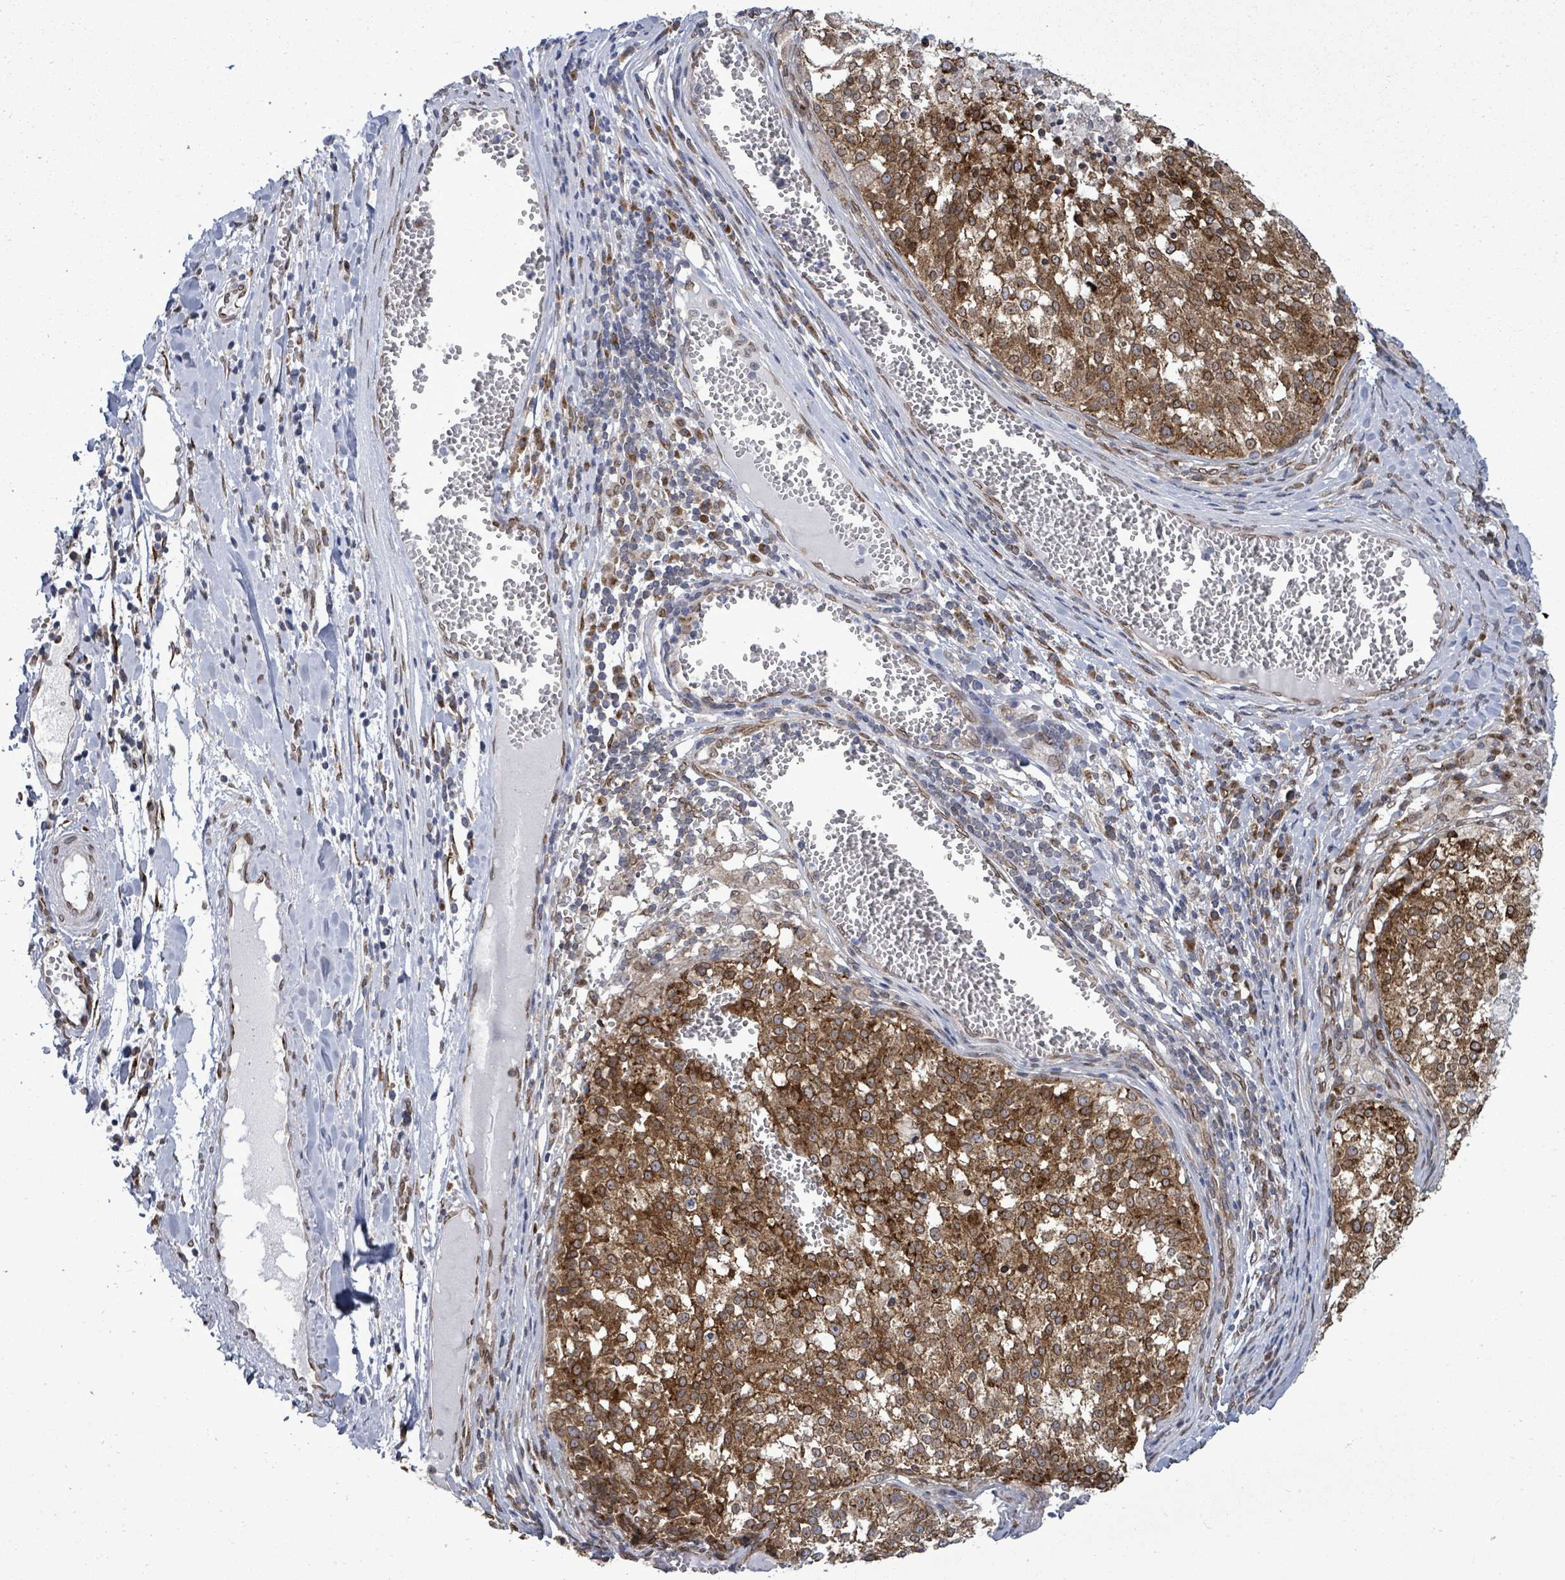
{"staining": {"intensity": "strong", "quantity": ">75%", "location": "cytoplasmic/membranous,nuclear"}, "tissue": "melanoma", "cell_type": "Tumor cells", "image_type": "cancer", "snomed": [{"axis": "morphology", "description": "Malignant melanoma, NOS"}, {"axis": "topography", "description": "Skin"}], "caption": "Melanoma tissue reveals strong cytoplasmic/membranous and nuclear expression in approximately >75% of tumor cells, visualized by immunohistochemistry. (DAB (3,3'-diaminobenzidine) IHC, brown staining for protein, blue staining for nuclei).", "gene": "ARFGAP1", "patient": {"sex": "female", "age": 64}}